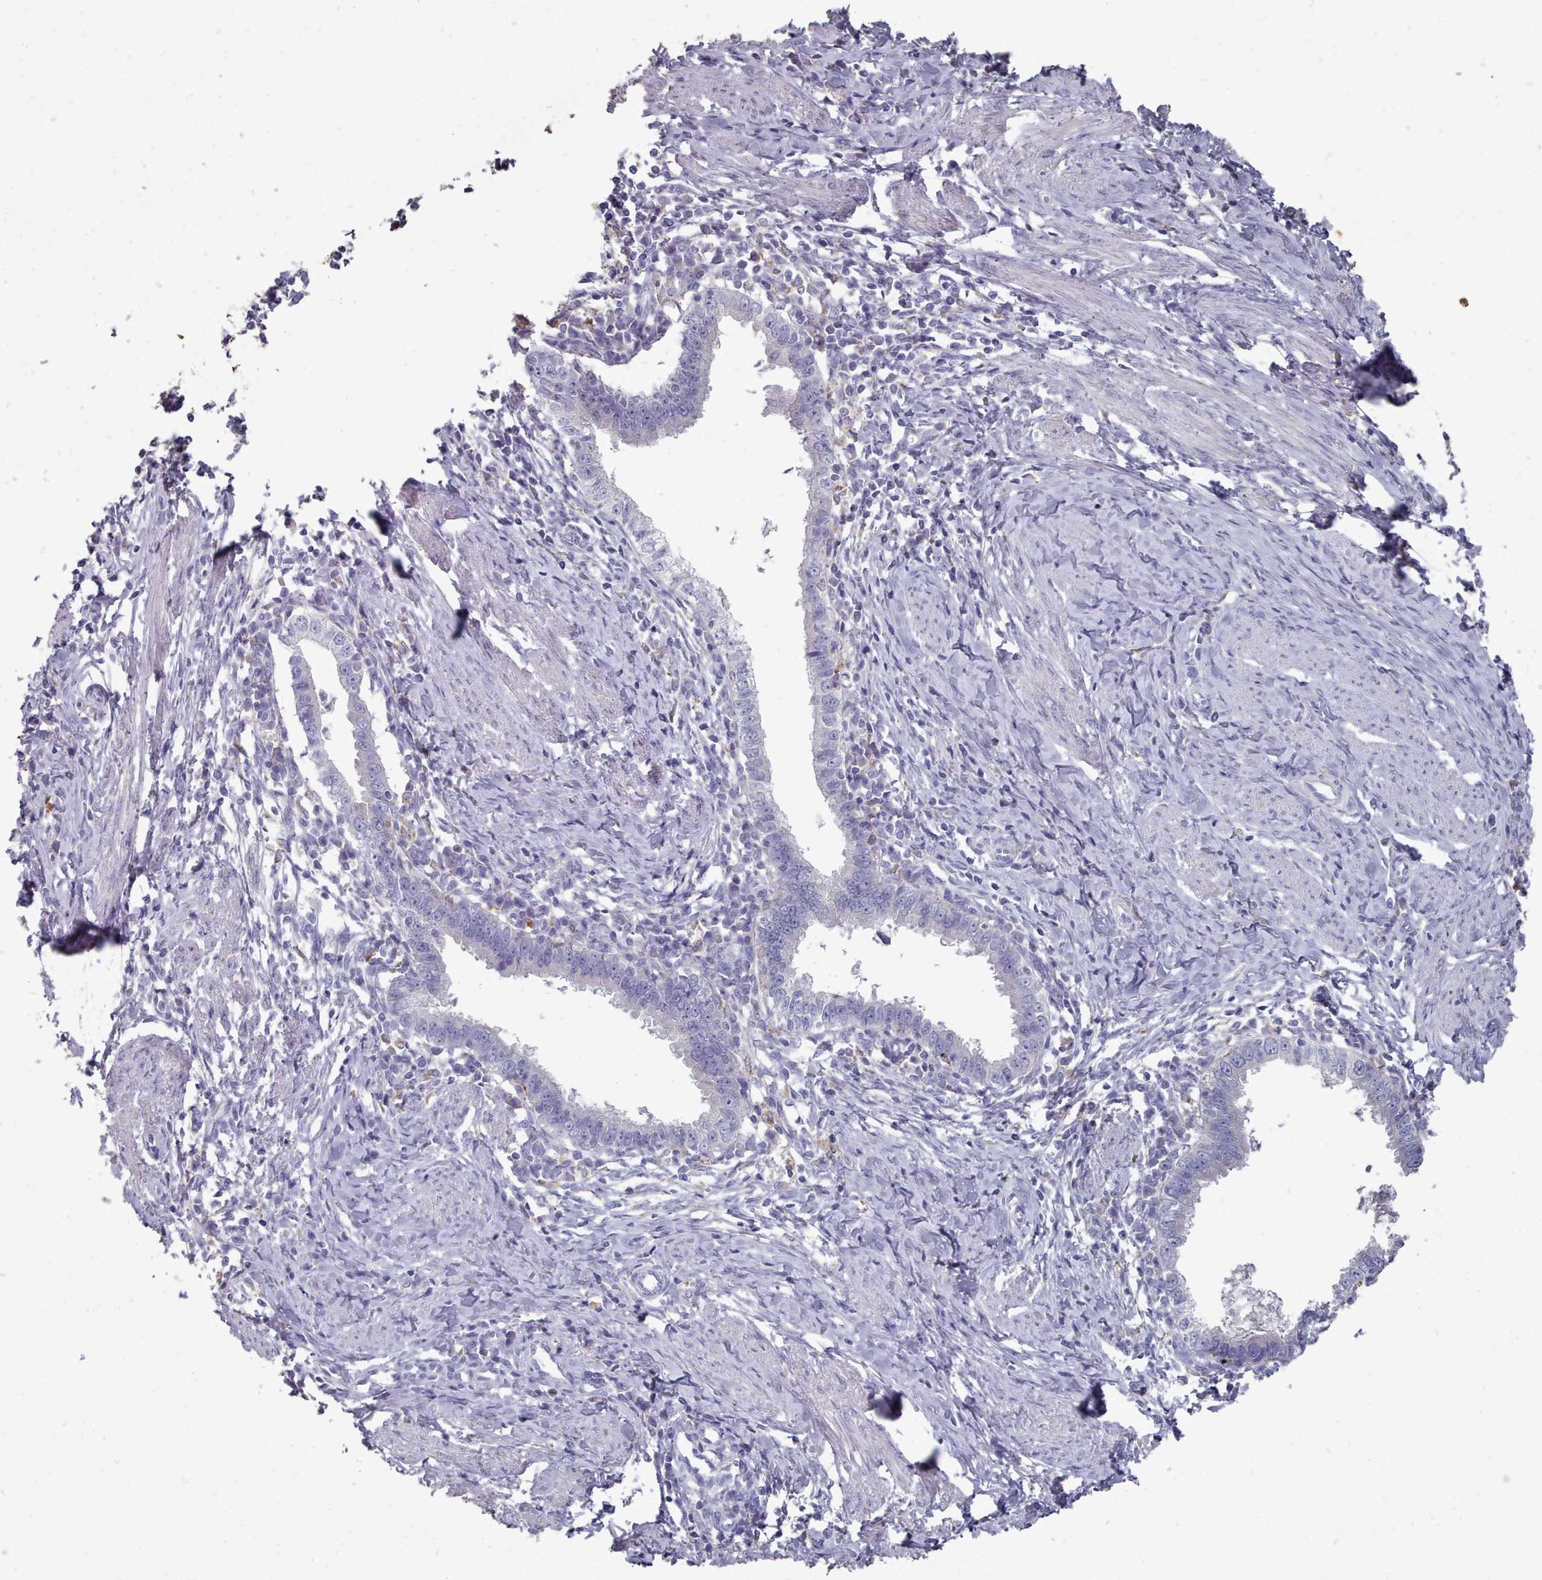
{"staining": {"intensity": "negative", "quantity": "none", "location": "none"}, "tissue": "cervical cancer", "cell_type": "Tumor cells", "image_type": "cancer", "snomed": [{"axis": "morphology", "description": "Adenocarcinoma, NOS"}, {"axis": "topography", "description": "Cervix"}], "caption": "Tumor cells show no significant protein staining in cervical cancer.", "gene": "OTULINL", "patient": {"sex": "female", "age": 36}}